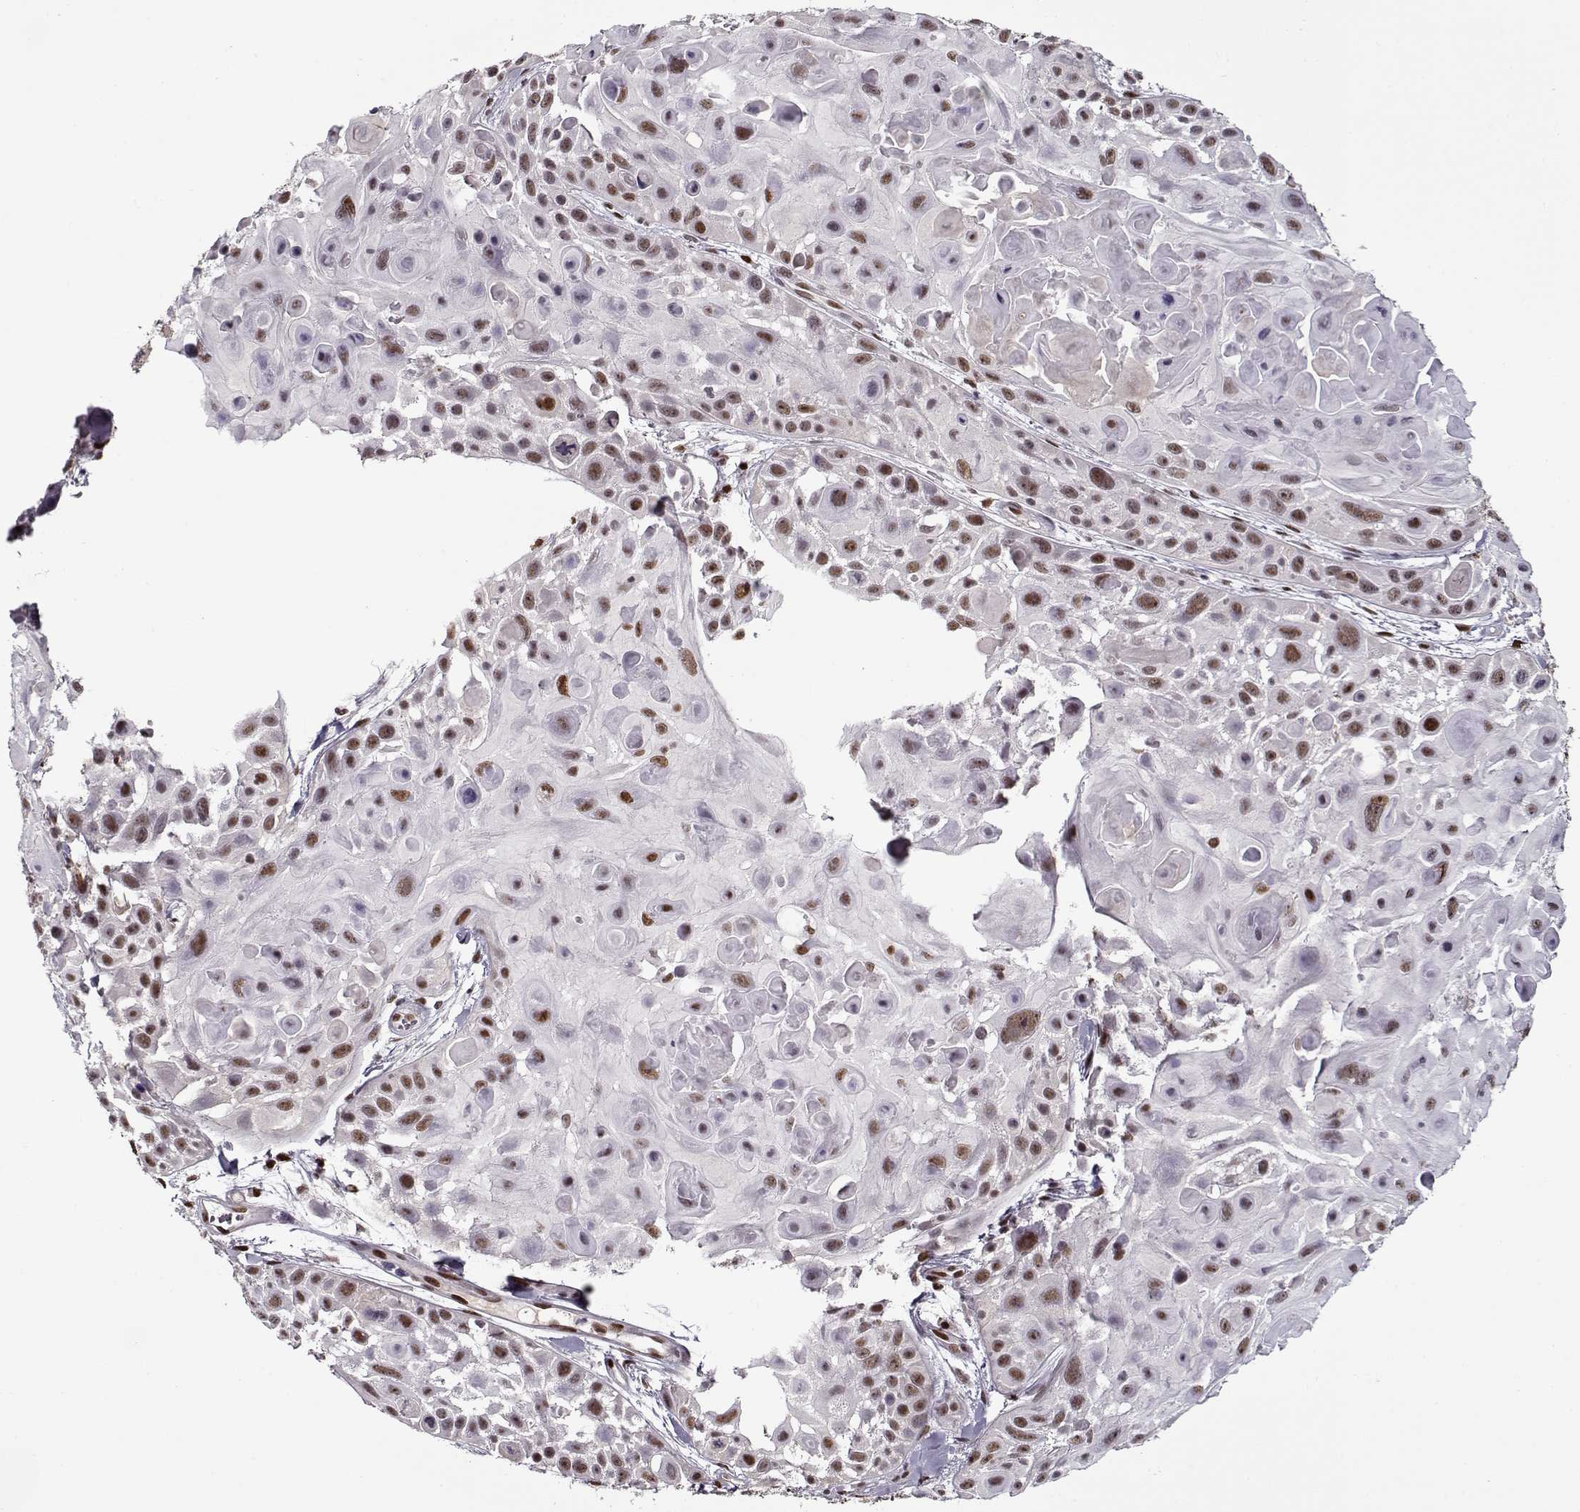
{"staining": {"intensity": "moderate", "quantity": "25%-75%", "location": "nuclear"}, "tissue": "skin cancer", "cell_type": "Tumor cells", "image_type": "cancer", "snomed": [{"axis": "morphology", "description": "Squamous cell carcinoma, NOS"}, {"axis": "topography", "description": "Skin"}, {"axis": "topography", "description": "Anal"}], "caption": "Immunohistochemistry (IHC) of skin squamous cell carcinoma displays medium levels of moderate nuclear staining in approximately 25%-75% of tumor cells.", "gene": "PRMT8", "patient": {"sex": "female", "age": 75}}